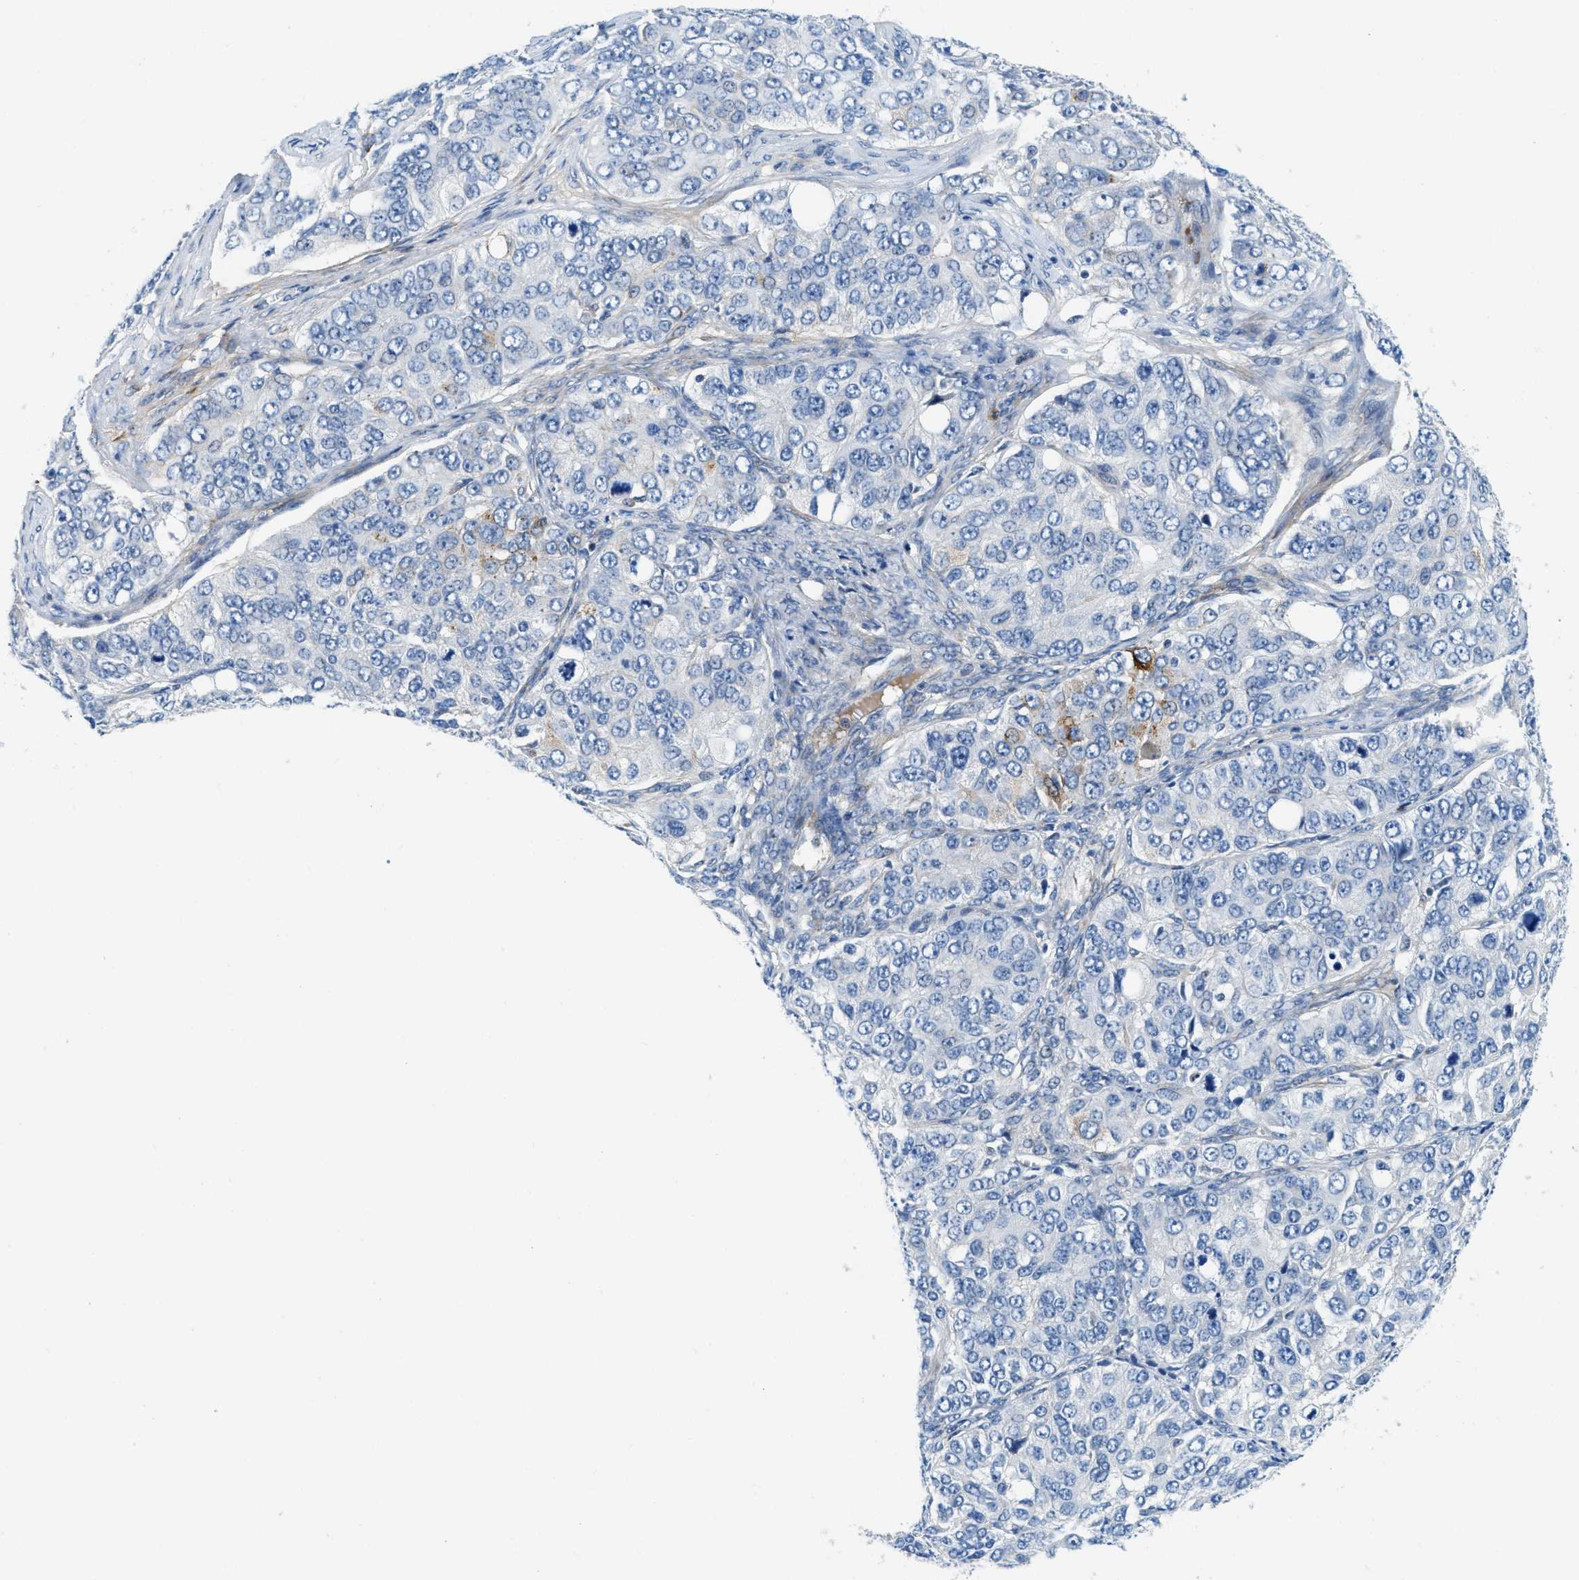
{"staining": {"intensity": "moderate", "quantity": "<25%", "location": "cytoplasmic/membranous"}, "tissue": "ovarian cancer", "cell_type": "Tumor cells", "image_type": "cancer", "snomed": [{"axis": "morphology", "description": "Carcinoma, endometroid"}, {"axis": "topography", "description": "Ovary"}], "caption": "Human ovarian cancer (endometroid carcinoma) stained with a protein marker displays moderate staining in tumor cells.", "gene": "CFB", "patient": {"sex": "female", "age": 51}}